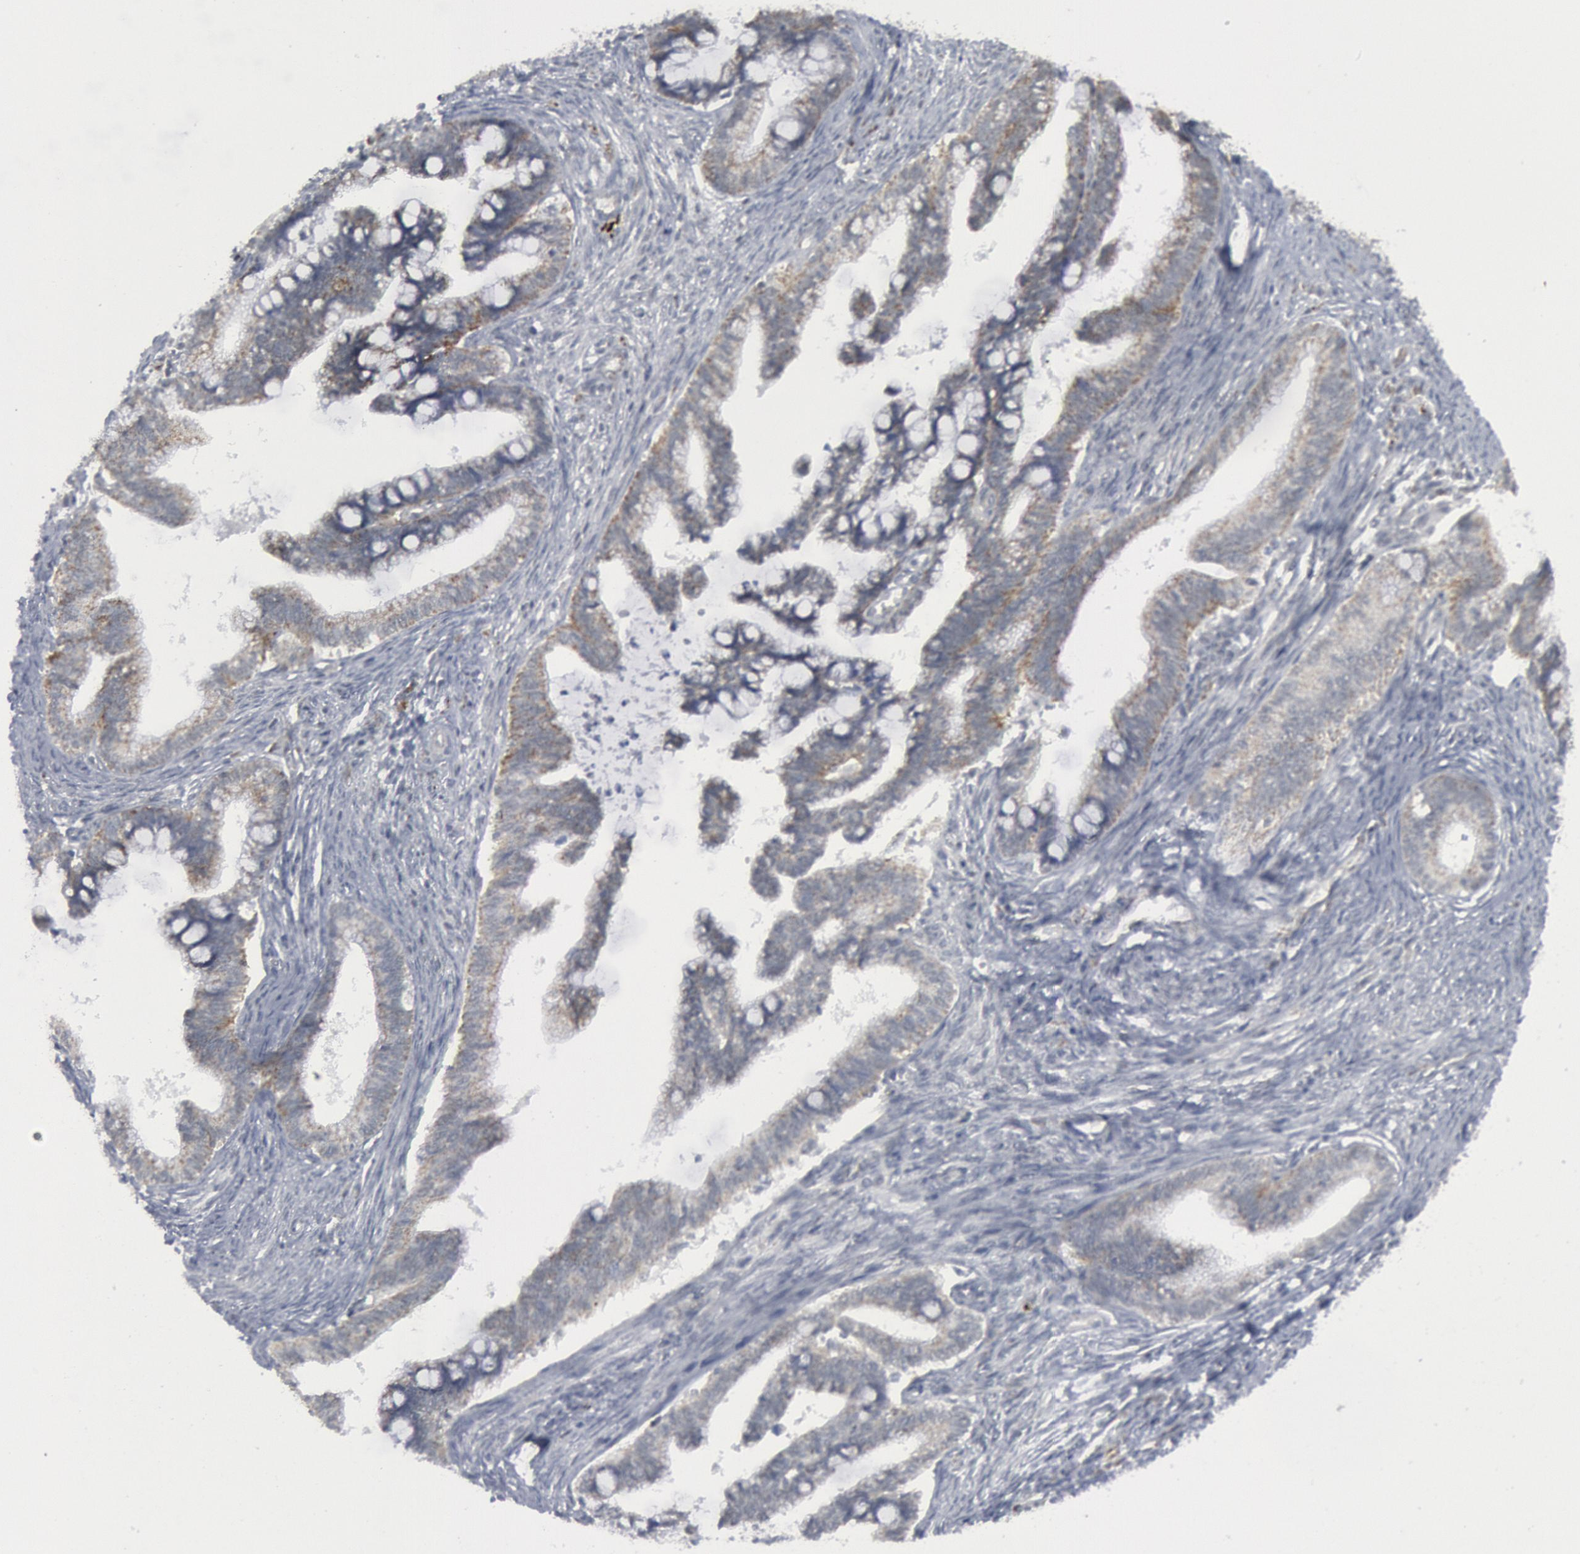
{"staining": {"intensity": "weak", "quantity": "<25%", "location": "cytoplasmic/membranous"}, "tissue": "cervical cancer", "cell_type": "Tumor cells", "image_type": "cancer", "snomed": [{"axis": "morphology", "description": "Adenocarcinoma, NOS"}, {"axis": "topography", "description": "Cervix"}], "caption": "The histopathology image demonstrates no significant expression in tumor cells of cervical adenocarcinoma.", "gene": "CASP9", "patient": {"sex": "female", "age": 36}}